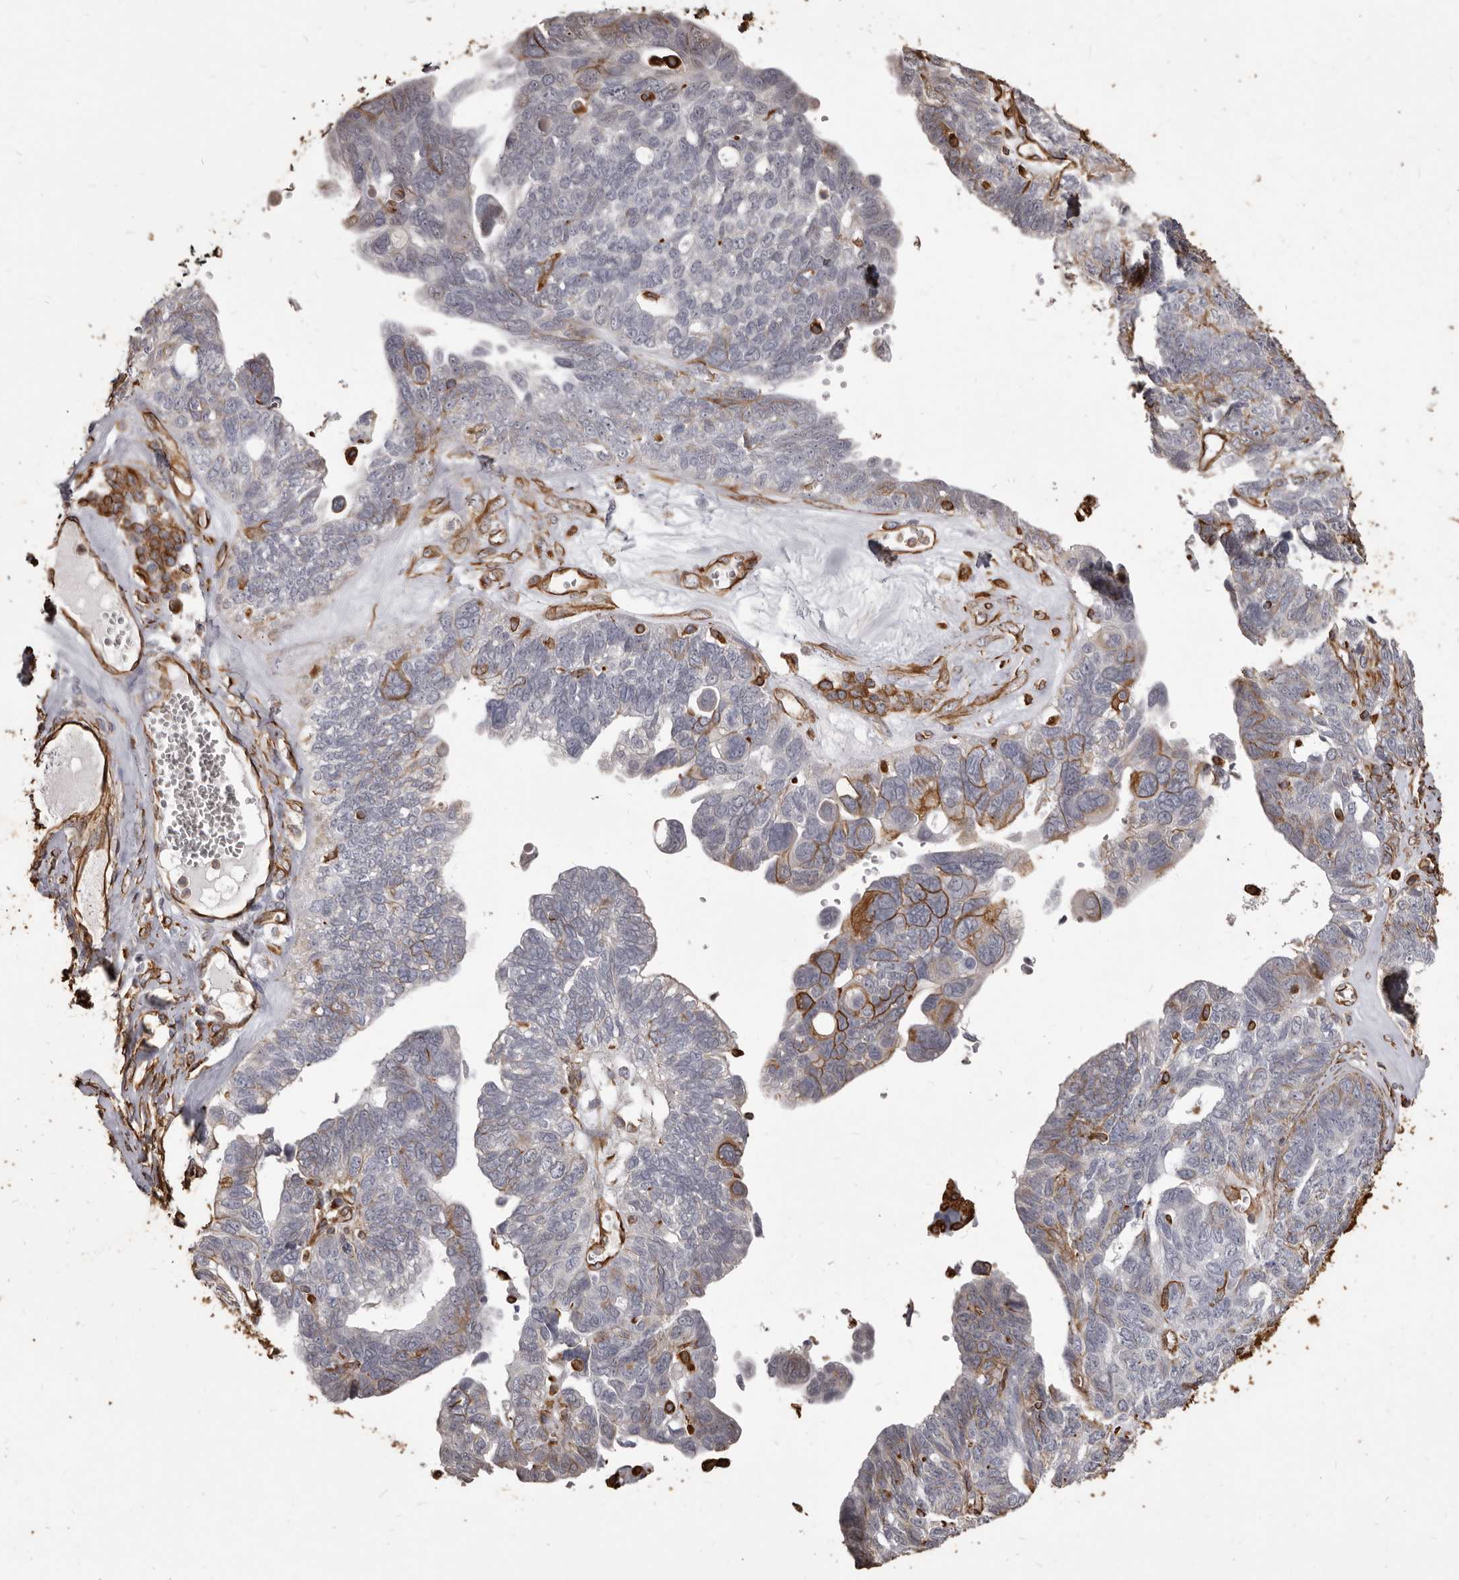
{"staining": {"intensity": "moderate", "quantity": "<25%", "location": "cytoplasmic/membranous"}, "tissue": "ovarian cancer", "cell_type": "Tumor cells", "image_type": "cancer", "snomed": [{"axis": "morphology", "description": "Cystadenocarcinoma, serous, NOS"}, {"axis": "topography", "description": "Ovary"}], "caption": "Tumor cells display low levels of moderate cytoplasmic/membranous expression in approximately <25% of cells in human ovarian cancer (serous cystadenocarcinoma).", "gene": "MTURN", "patient": {"sex": "female", "age": 79}}